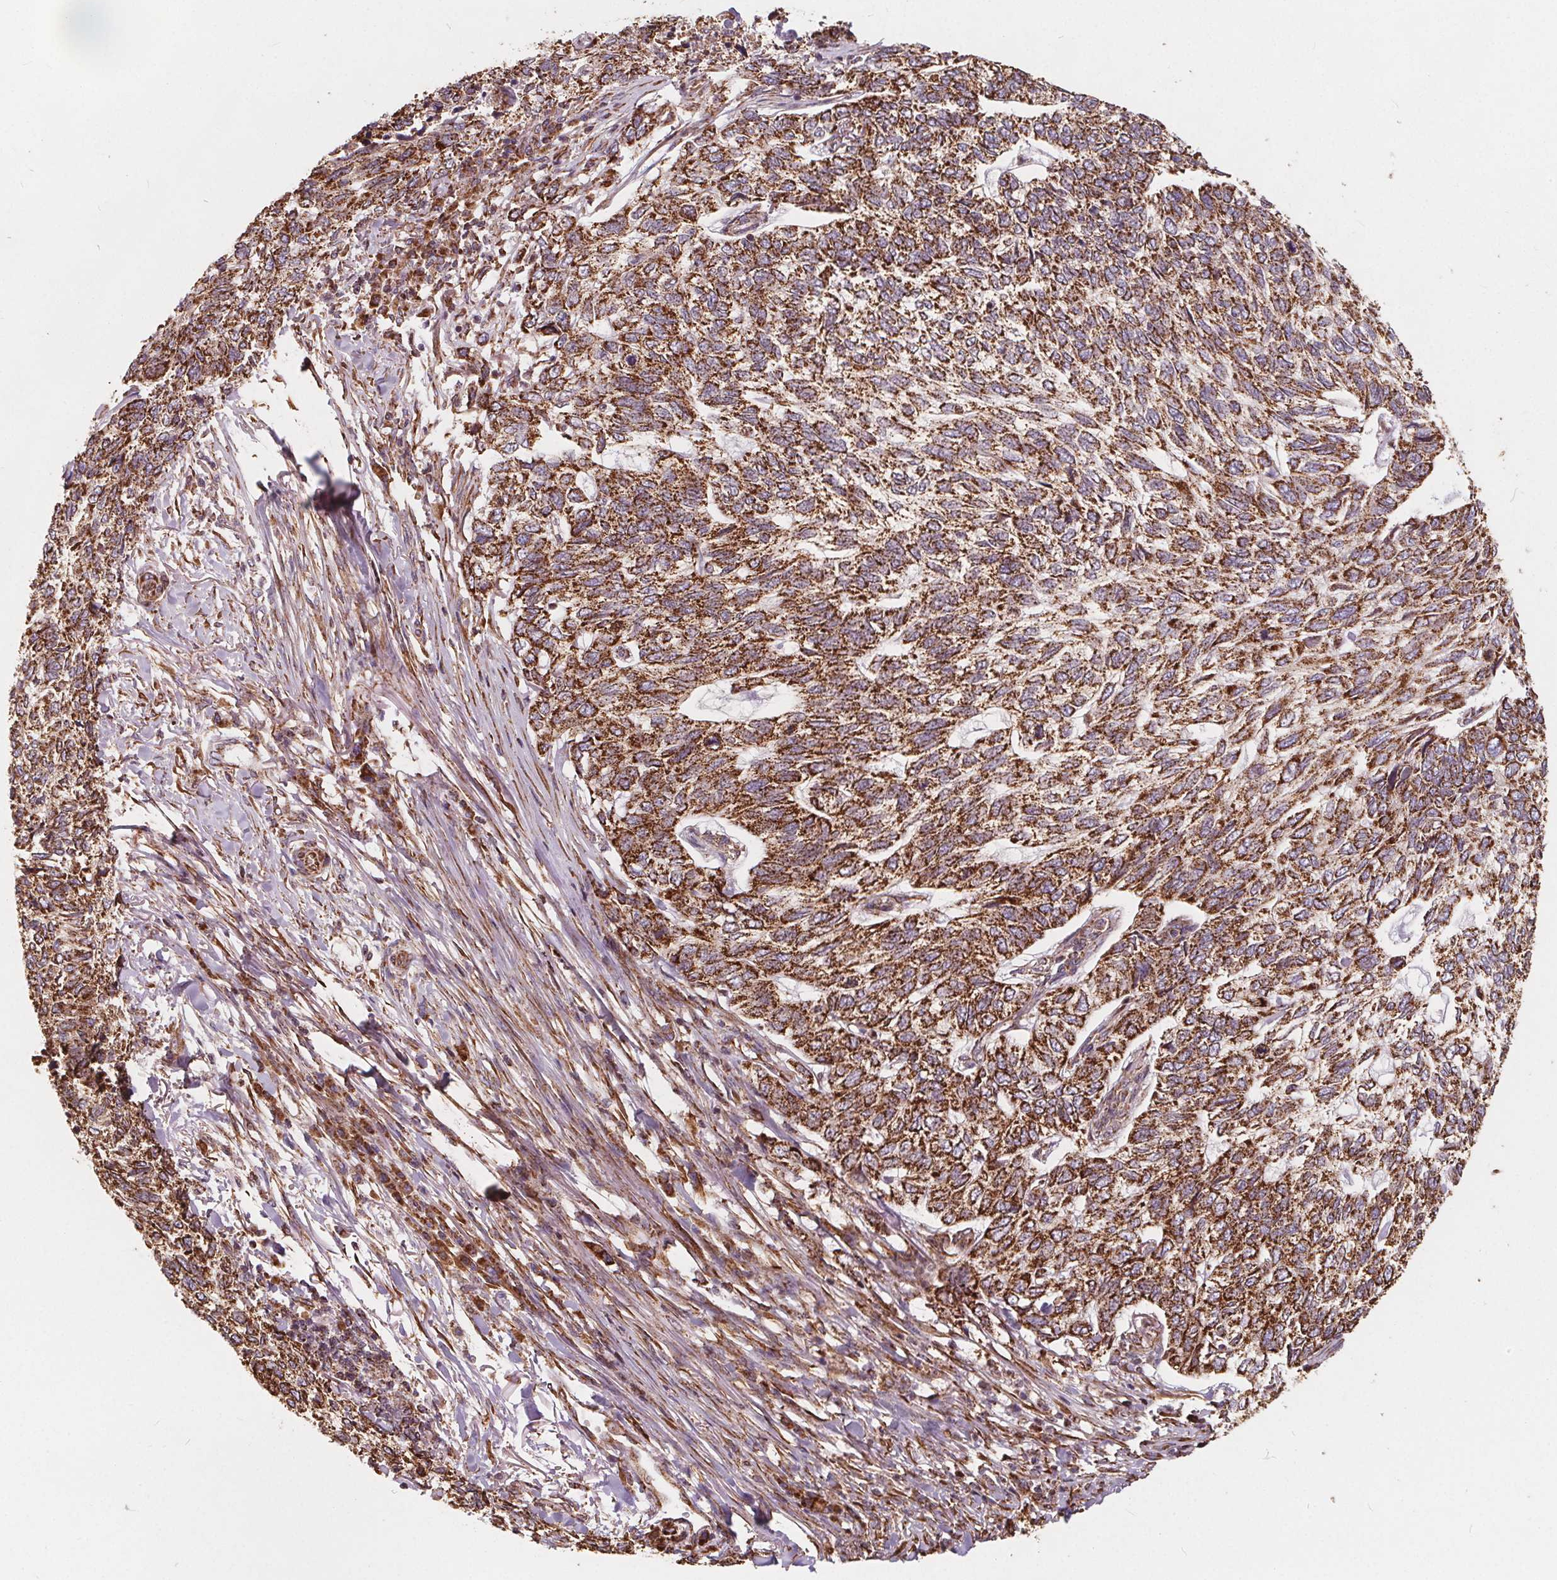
{"staining": {"intensity": "strong", "quantity": ">75%", "location": "cytoplasmic/membranous"}, "tissue": "skin cancer", "cell_type": "Tumor cells", "image_type": "cancer", "snomed": [{"axis": "morphology", "description": "Basal cell carcinoma"}, {"axis": "topography", "description": "Skin"}], "caption": "Skin basal cell carcinoma tissue demonstrates strong cytoplasmic/membranous positivity in approximately >75% of tumor cells", "gene": "PLSCR3", "patient": {"sex": "female", "age": 65}}